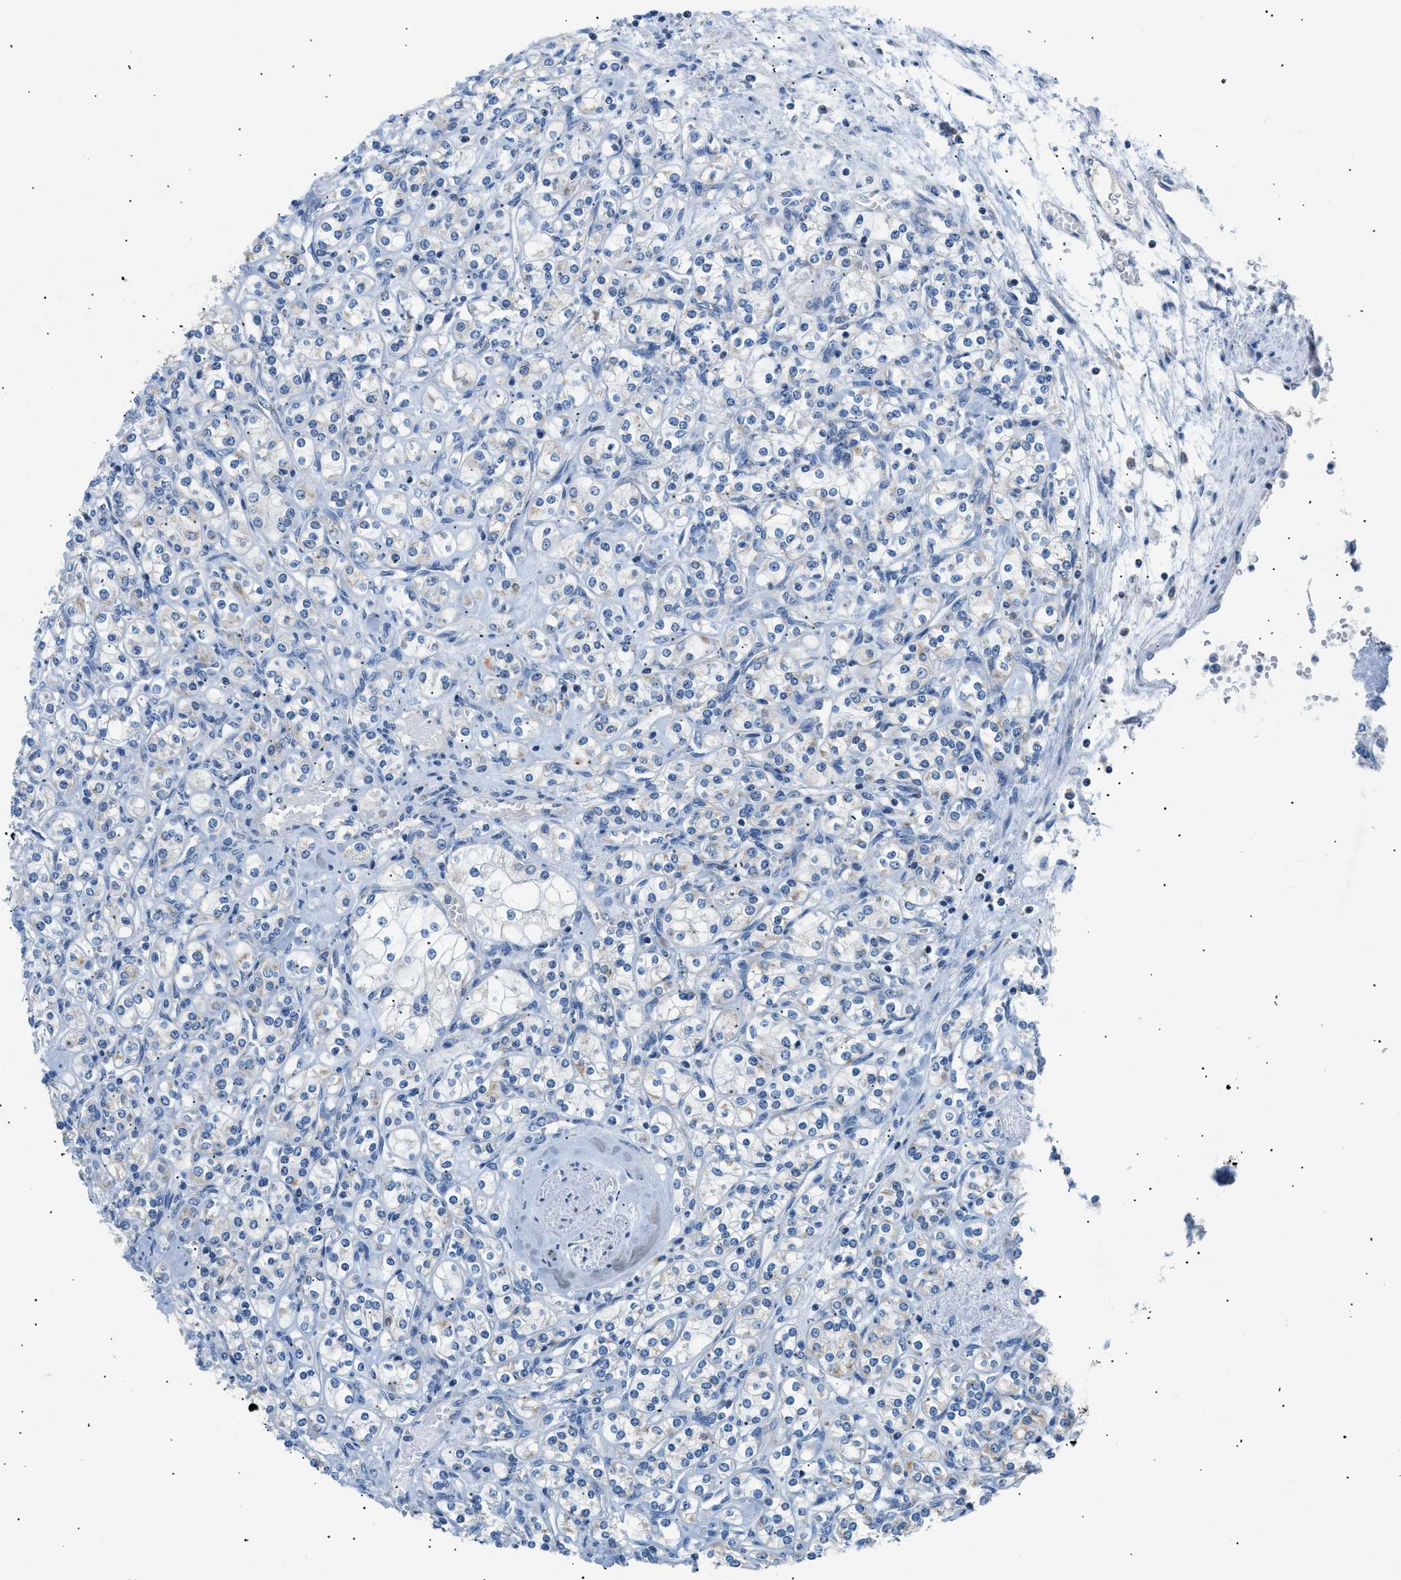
{"staining": {"intensity": "negative", "quantity": "none", "location": "none"}, "tissue": "renal cancer", "cell_type": "Tumor cells", "image_type": "cancer", "snomed": [{"axis": "morphology", "description": "Adenocarcinoma, NOS"}, {"axis": "topography", "description": "Kidney"}], "caption": "An immunohistochemistry histopathology image of renal cancer (adenocarcinoma) is shown. There is no staining in tumor cells of renal cancer (adenocarcinoma).", "gene": "ILDR1", "patient": {"sex": "male", "age": 77}}